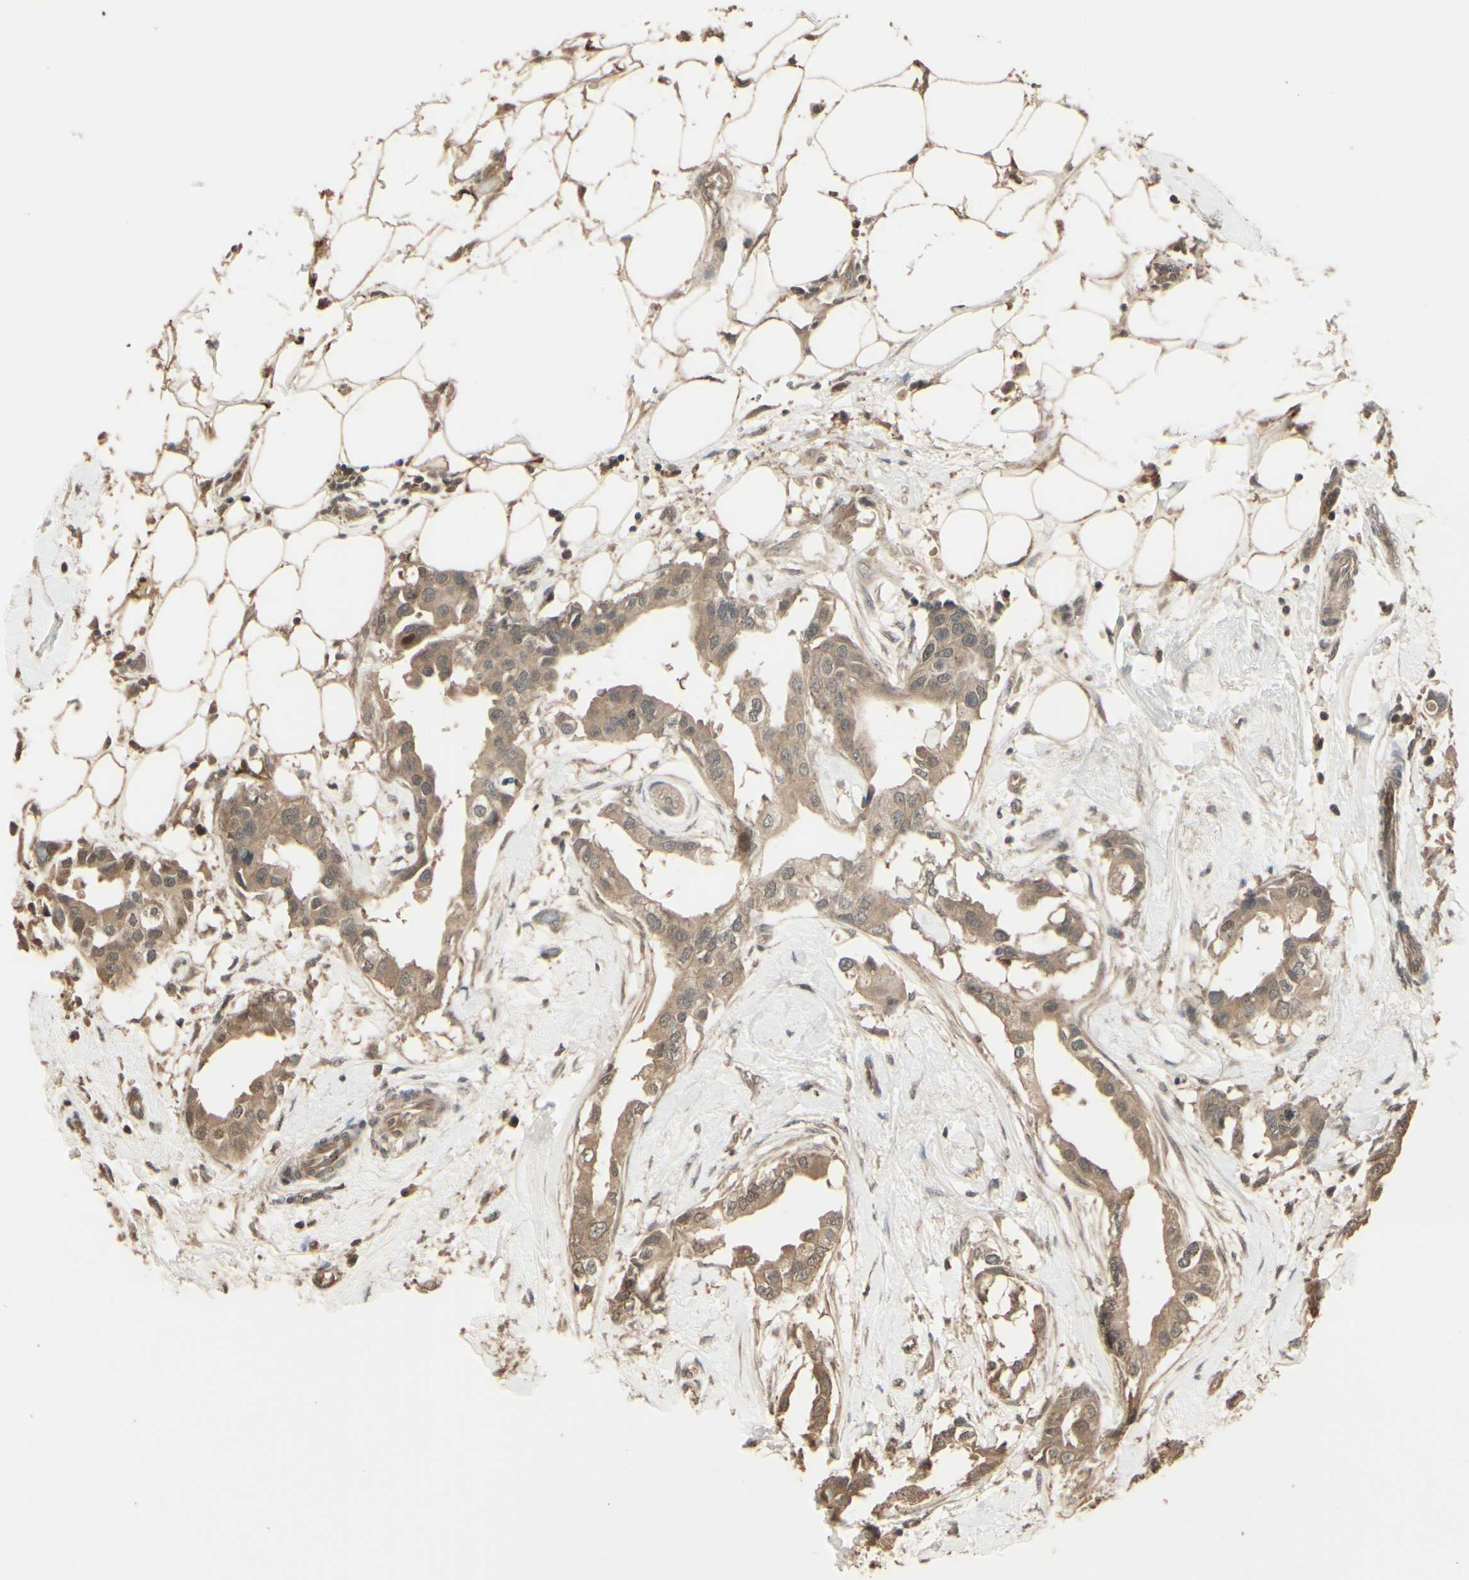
{"staining": {"intensity": "moderate", "quantity": ">75%", "location": "cytoplasmic/membranous"}, "tissue": "breast cancer", "cell_type": "Tumor cells", "image_type": "cancer", "snomed": [{"axis": "morphology", "description": "Duct carcinoma"}, {"axis": "topography", "description": "Breast"}], "caption": "Immunohistochemistry (IHC) of breast invasive ductal carcinoma shows medium levels of moderate cytoplasmic/membranous staining in about >75% of tumor cells.", "gene": "GNAS", "patient": {"sex": "female", "age": 40}}